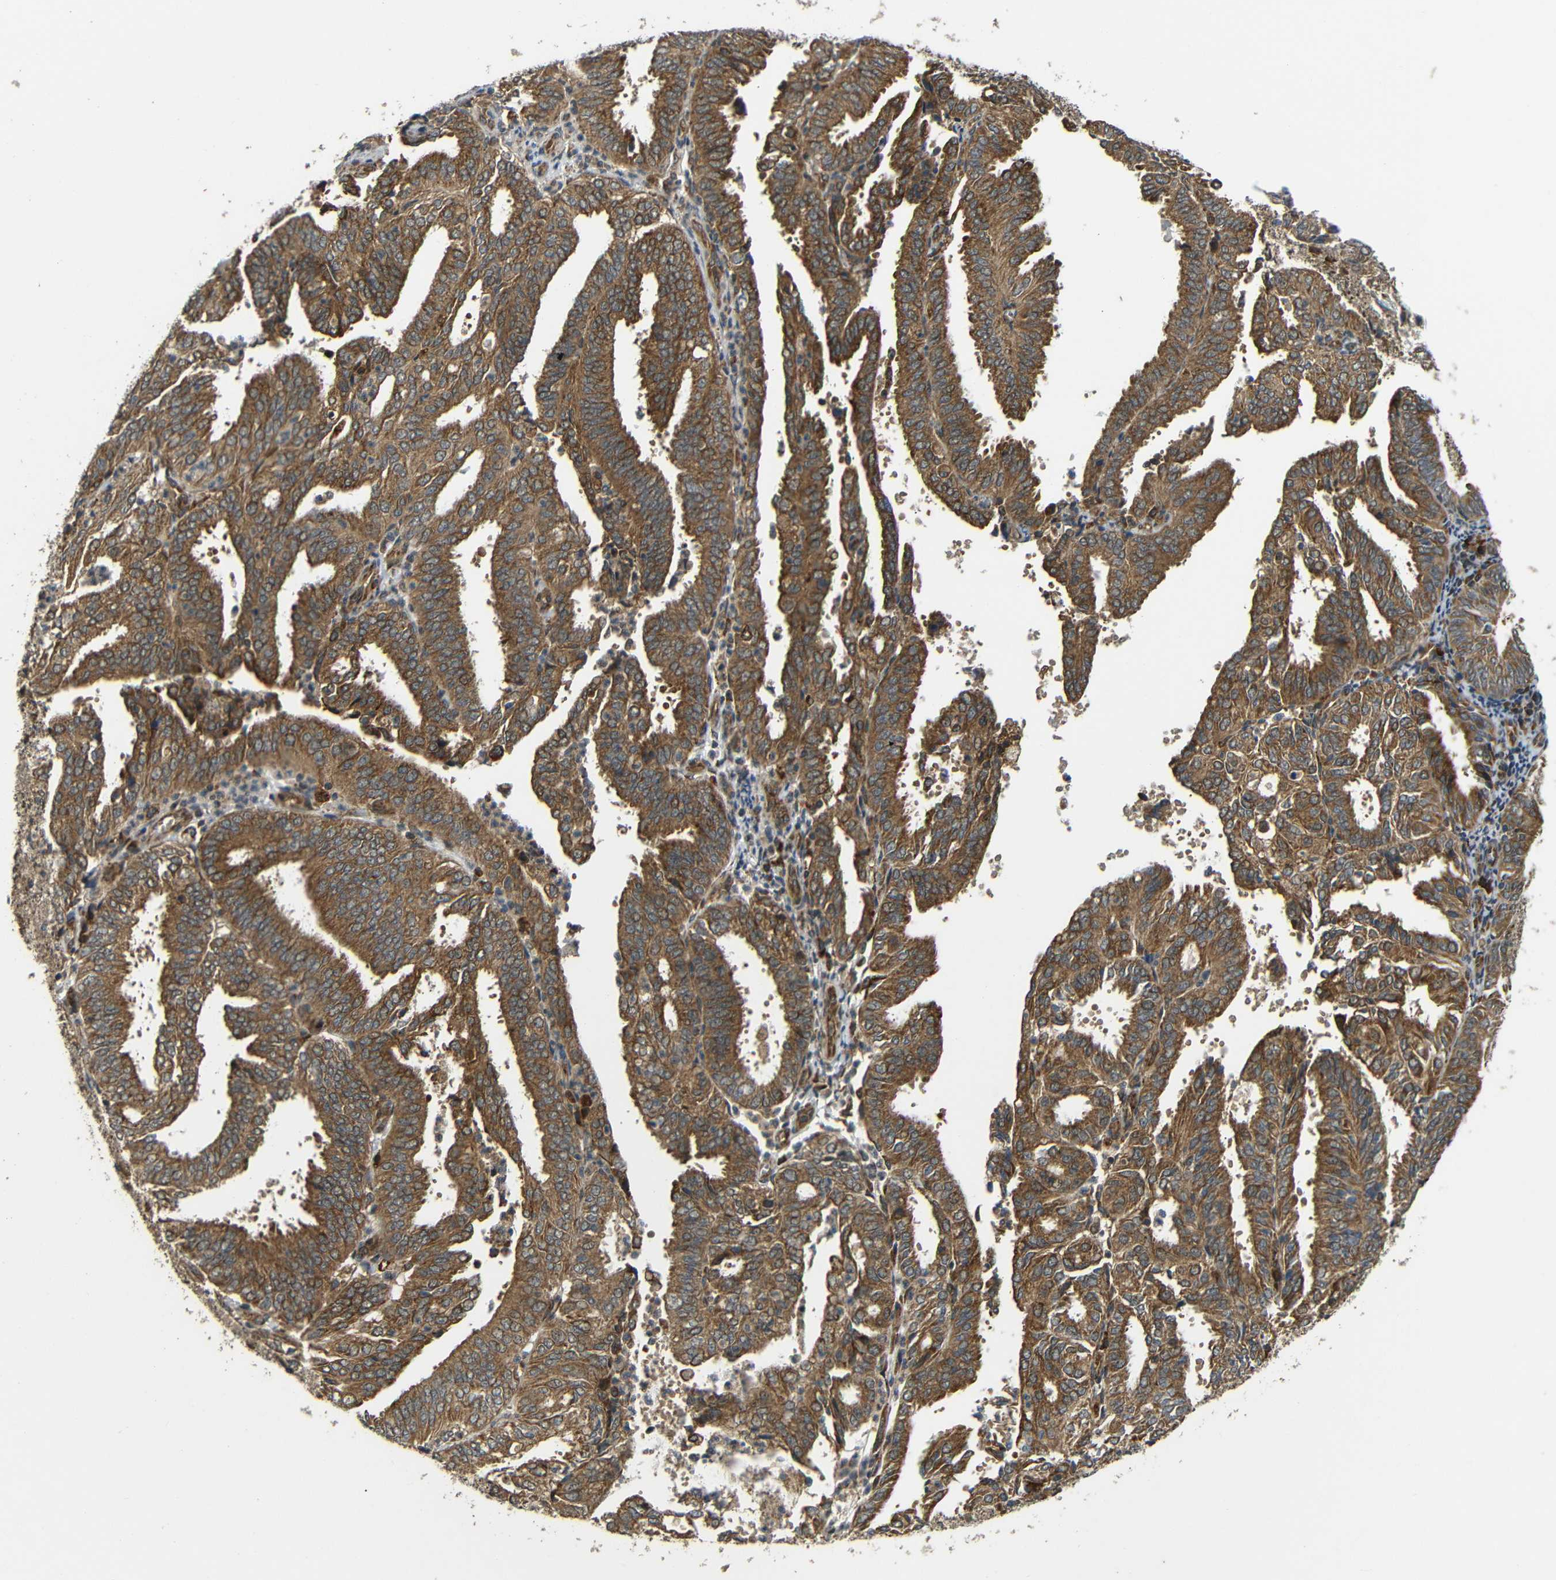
{"staining": {"intensity": "strong", "quantity": ">75%", "location": "cytoplasmic/membranous"}, "tissue": "endometrial cancer", "cell_type": "Tumor cells", "image_type": "cancer", "snomed": [{"axis": "morphology", "description": "Adenocarcinoma, NOS"}, {"axis": "topography", "description": "Uterus"}], "caption": "Endometrial adenocarcinoma stained for a protein (brown) displays strong cytoplasmic/membranous positive staining in approximately >75% of tumor cells.", "gene": "EPHB2", "patient": {"sex": "female", "age": 60}}